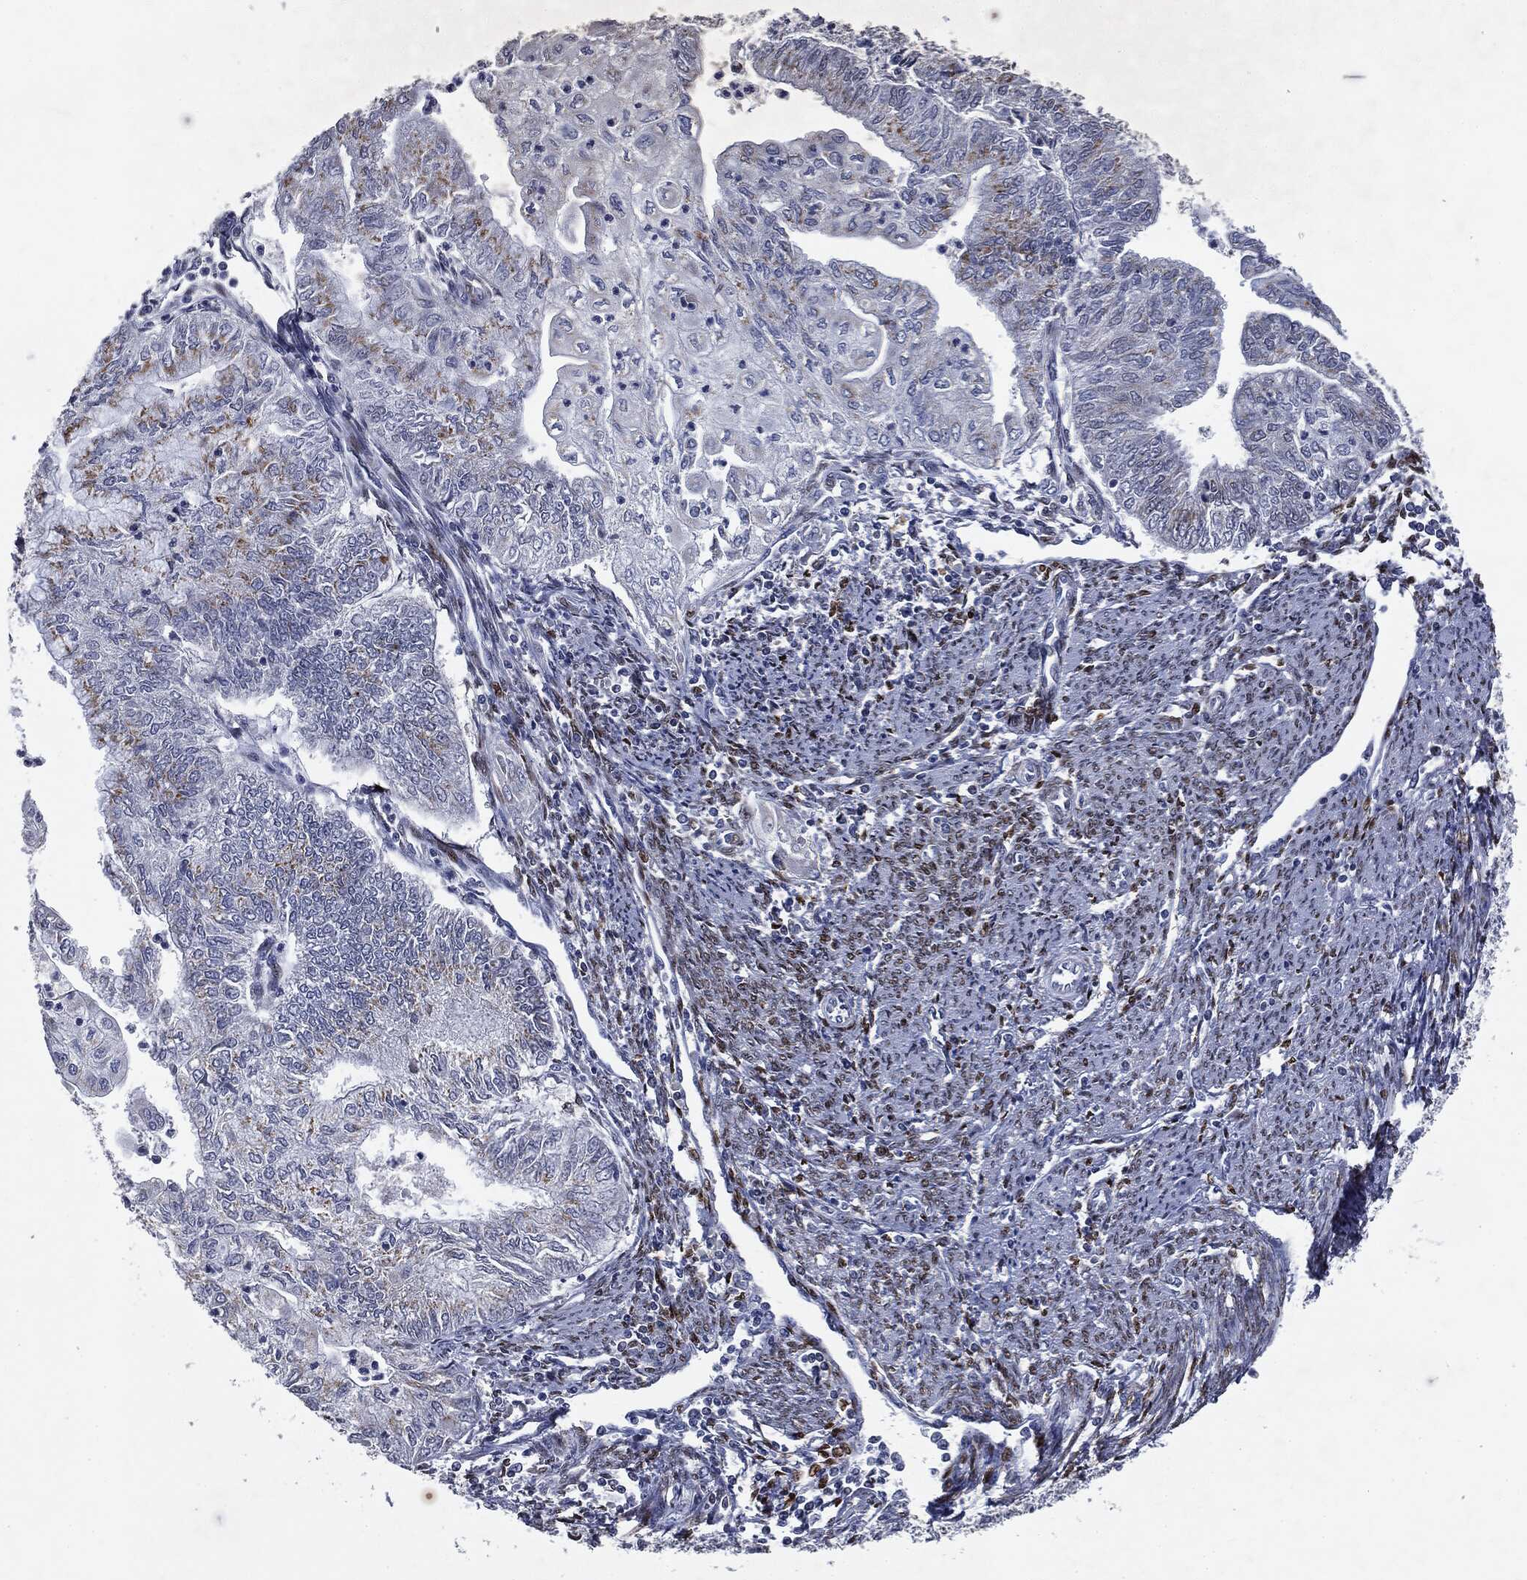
{"staining": {"intensity": "moderate", "quantity": "<25%", "location": "cytoplasmic/membranous"}, "tissue": "endometrial cancer", "cell_type": "Tumor cells", "image_type": "cancer", "snomed": [{"axis": "morphology", "description": "Adenocarcinoma, NOS"}, {"axis": "topography", "description": "Endometrium"}], "caption": "Immunohistochemical staining of endometrial adenocarcinoma exhibits low levels of moderate cytoplasmic/membranous expression in about <25% of tumor cells.", "gene": "CASD1", "patient": {"sex": "female", "age": 59}}